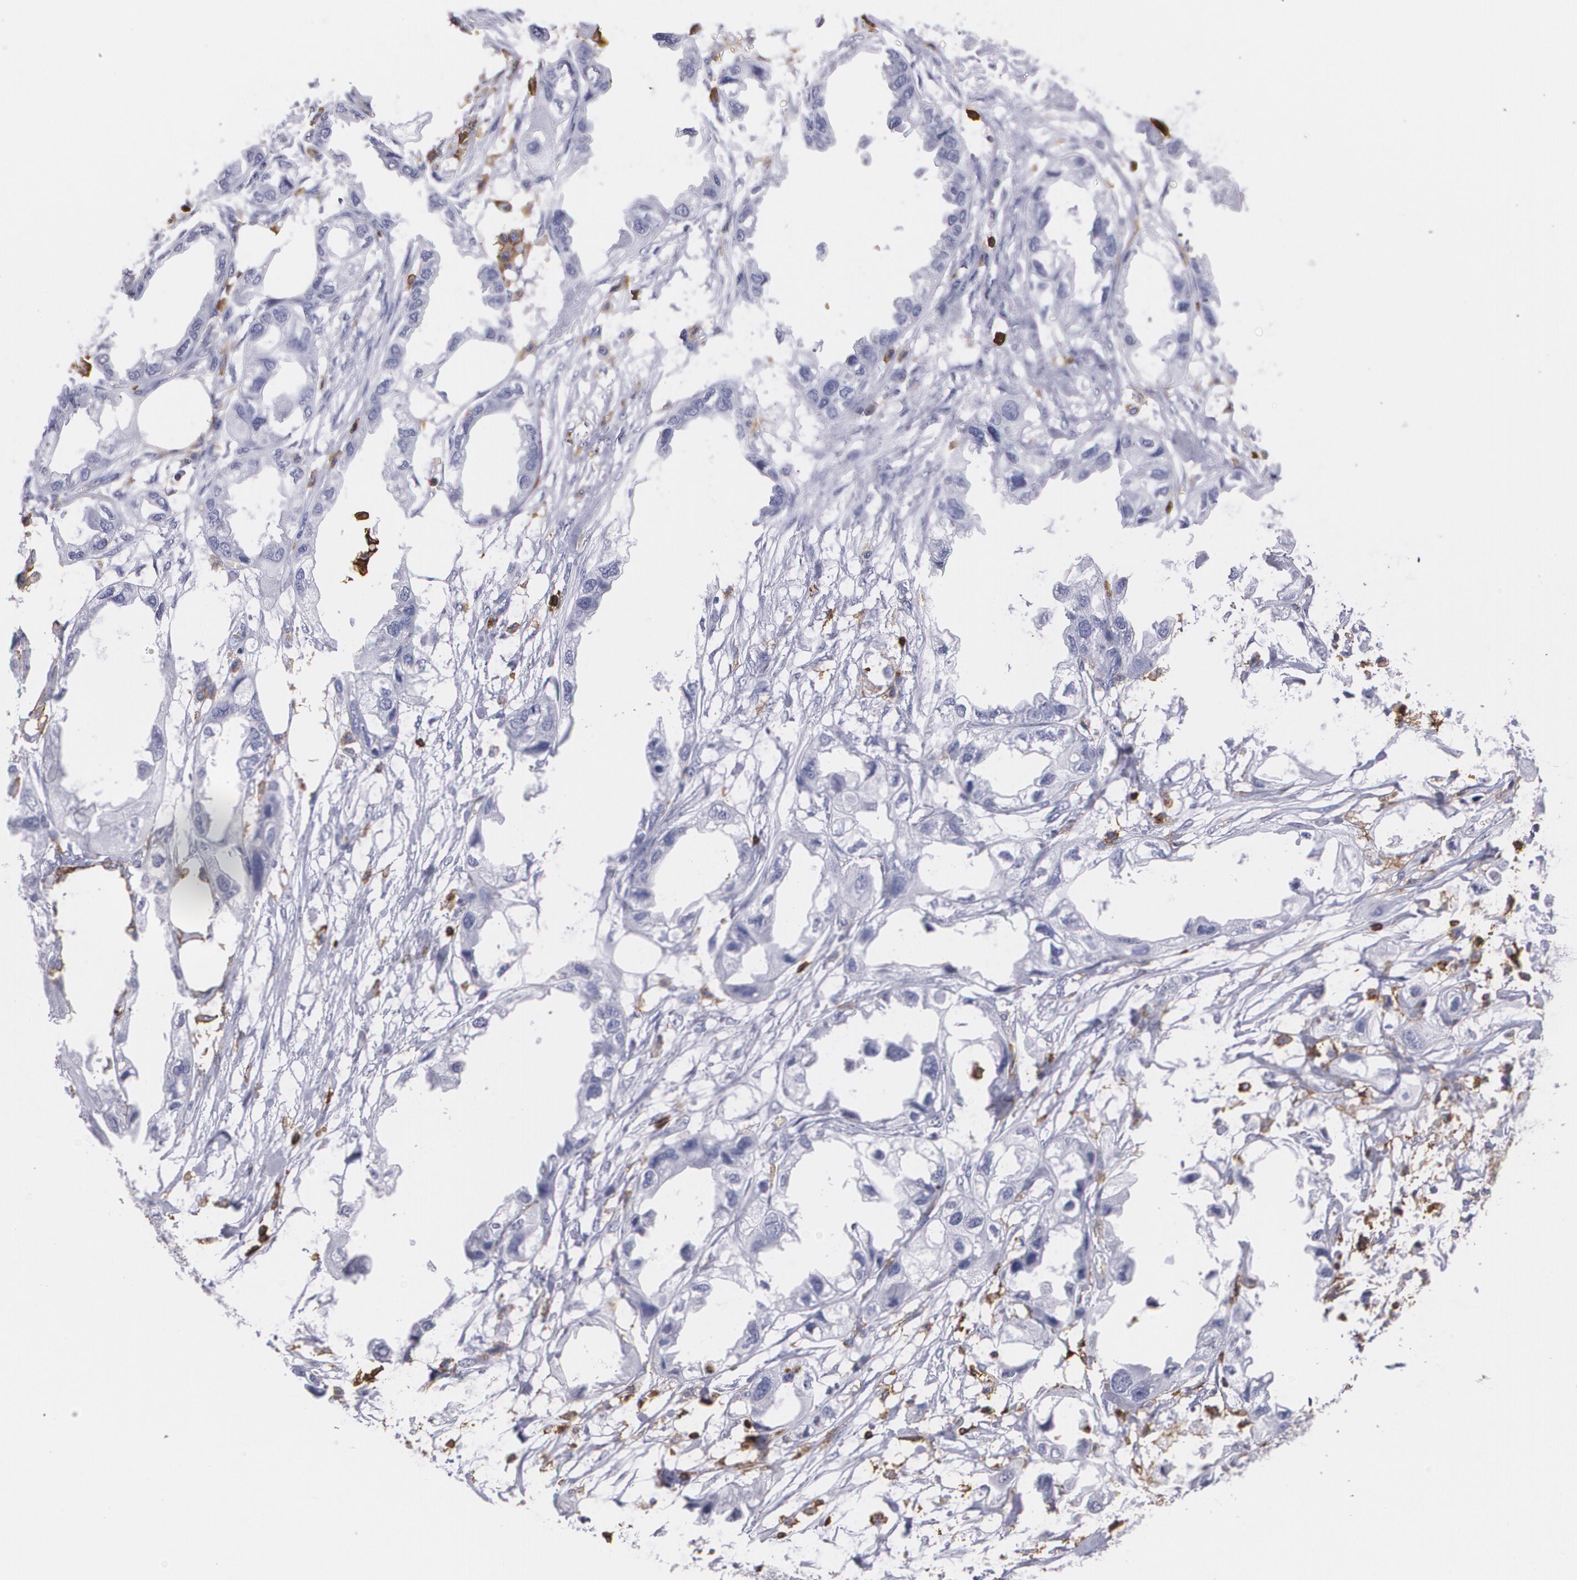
{"staining": {"intensity": "negative", "quantity": "none", "location": "none"}, "tissue": "endometrial cancer", "cell_type": "Tumor cells", "image_type": "cancer", "snomed": [{"axis": "morphology", "description": "Adenocarcinoma, NOS"}, {"axis": "topography", "description": "Endometrium"}], "caption": "Human endometrial cancer (adenocarcinoma) stained for a protein using IHC demonstrates no expression in tumor cells.", "gene": "PTPRC", "patient": {"sex": "female", "age": 67}}